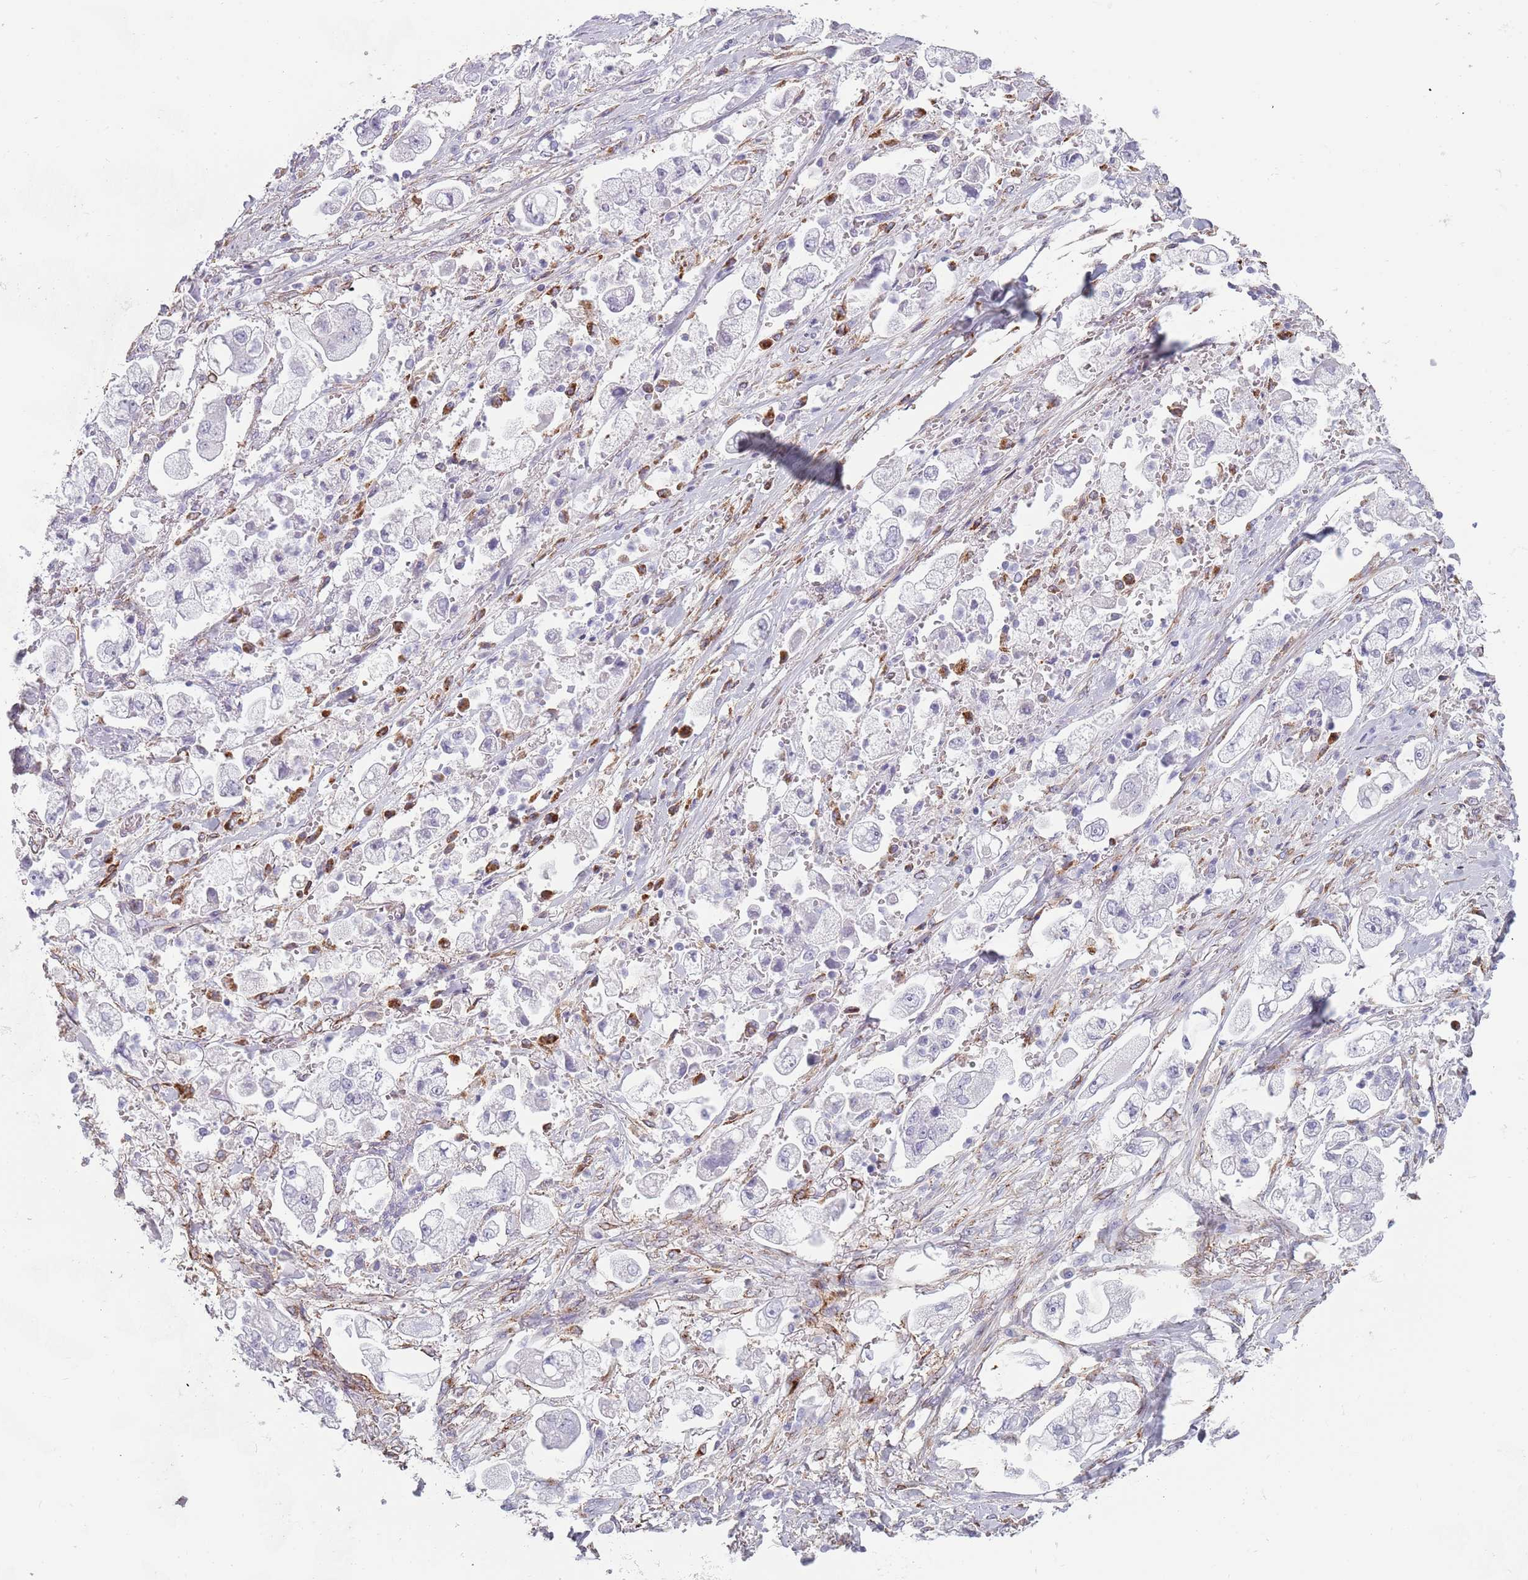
{"staining": {"intensity": "negative", "quantity": "none", "location": "none"}, "tissue": "stomach cancer", "cell_type": "Tumor cells", "image_type": "cancer", "snomed": [{"axis": "morphology", "description": "Adenocarcinoma, NOS"}, {"axis": "topography", "description": "Stomach"}], "caption": "Protein analysis of stomach cancer (adenocarcinoma) demonstrates no significant expression in tumor cells.", "gene": "COLEC12", "patient": {"sex": "male", "age": 62}}